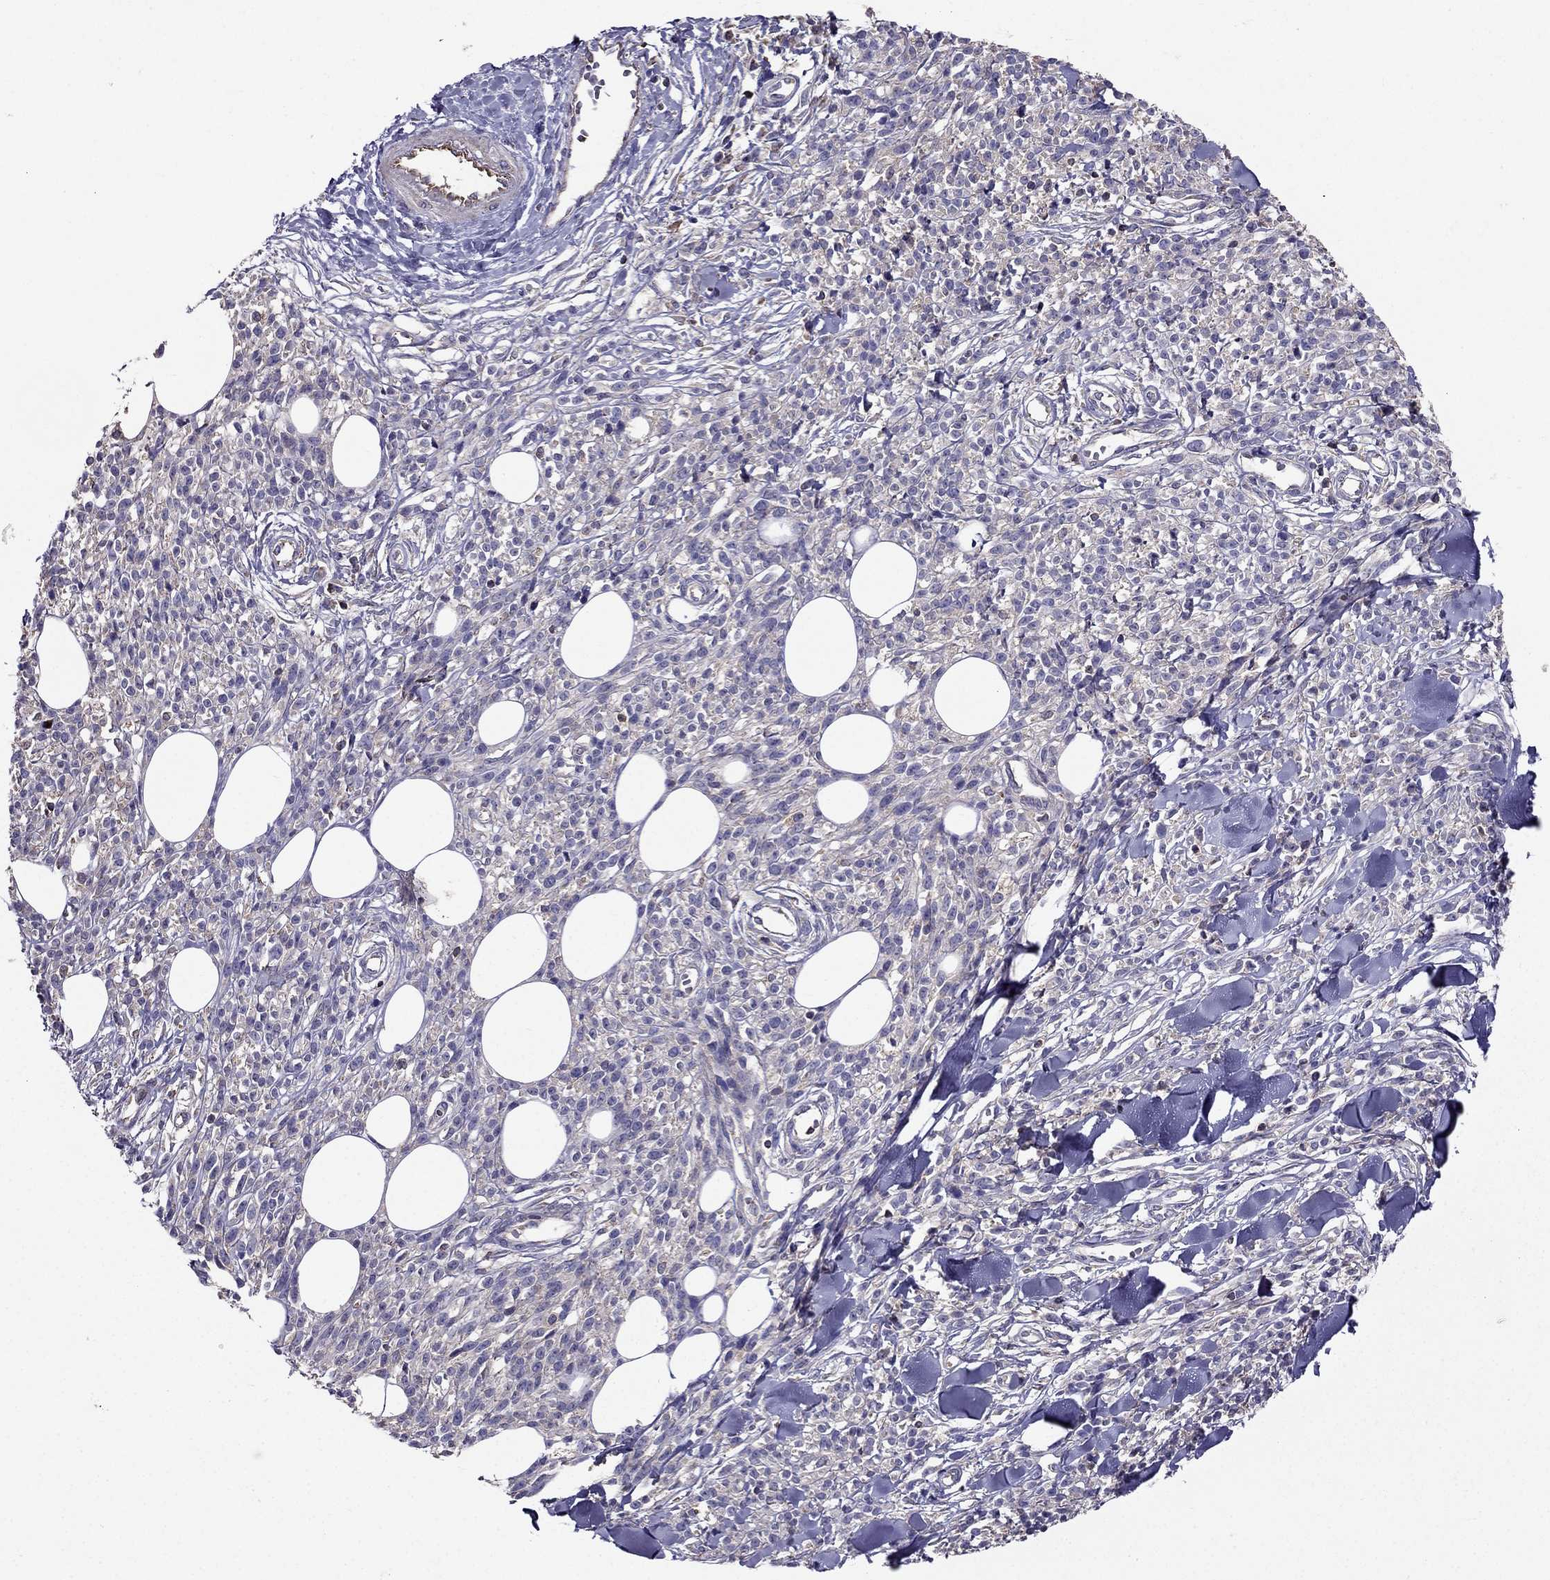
{"staining": {"intensity": "negative", "quantity": "none", "location": "none"}, "tissue": "melanoma", "cell_type": "Tumor cells", "image_type": "cancer", "snomed": [{"axis": "morphology", "description": "Malignant melanoma, NOS"}, {"axis": "topography", "description": "Skin"}, {"axis": "topography", "description": "Skin of trunk"}], "caption": "IHC photomicrograph of neoplastic tissue: malignant melanoma stained with DAB reveals no significant protein expression in tumor cells.", "gene": "AAK1", "patient": {"sex": "male", "age": 74}}